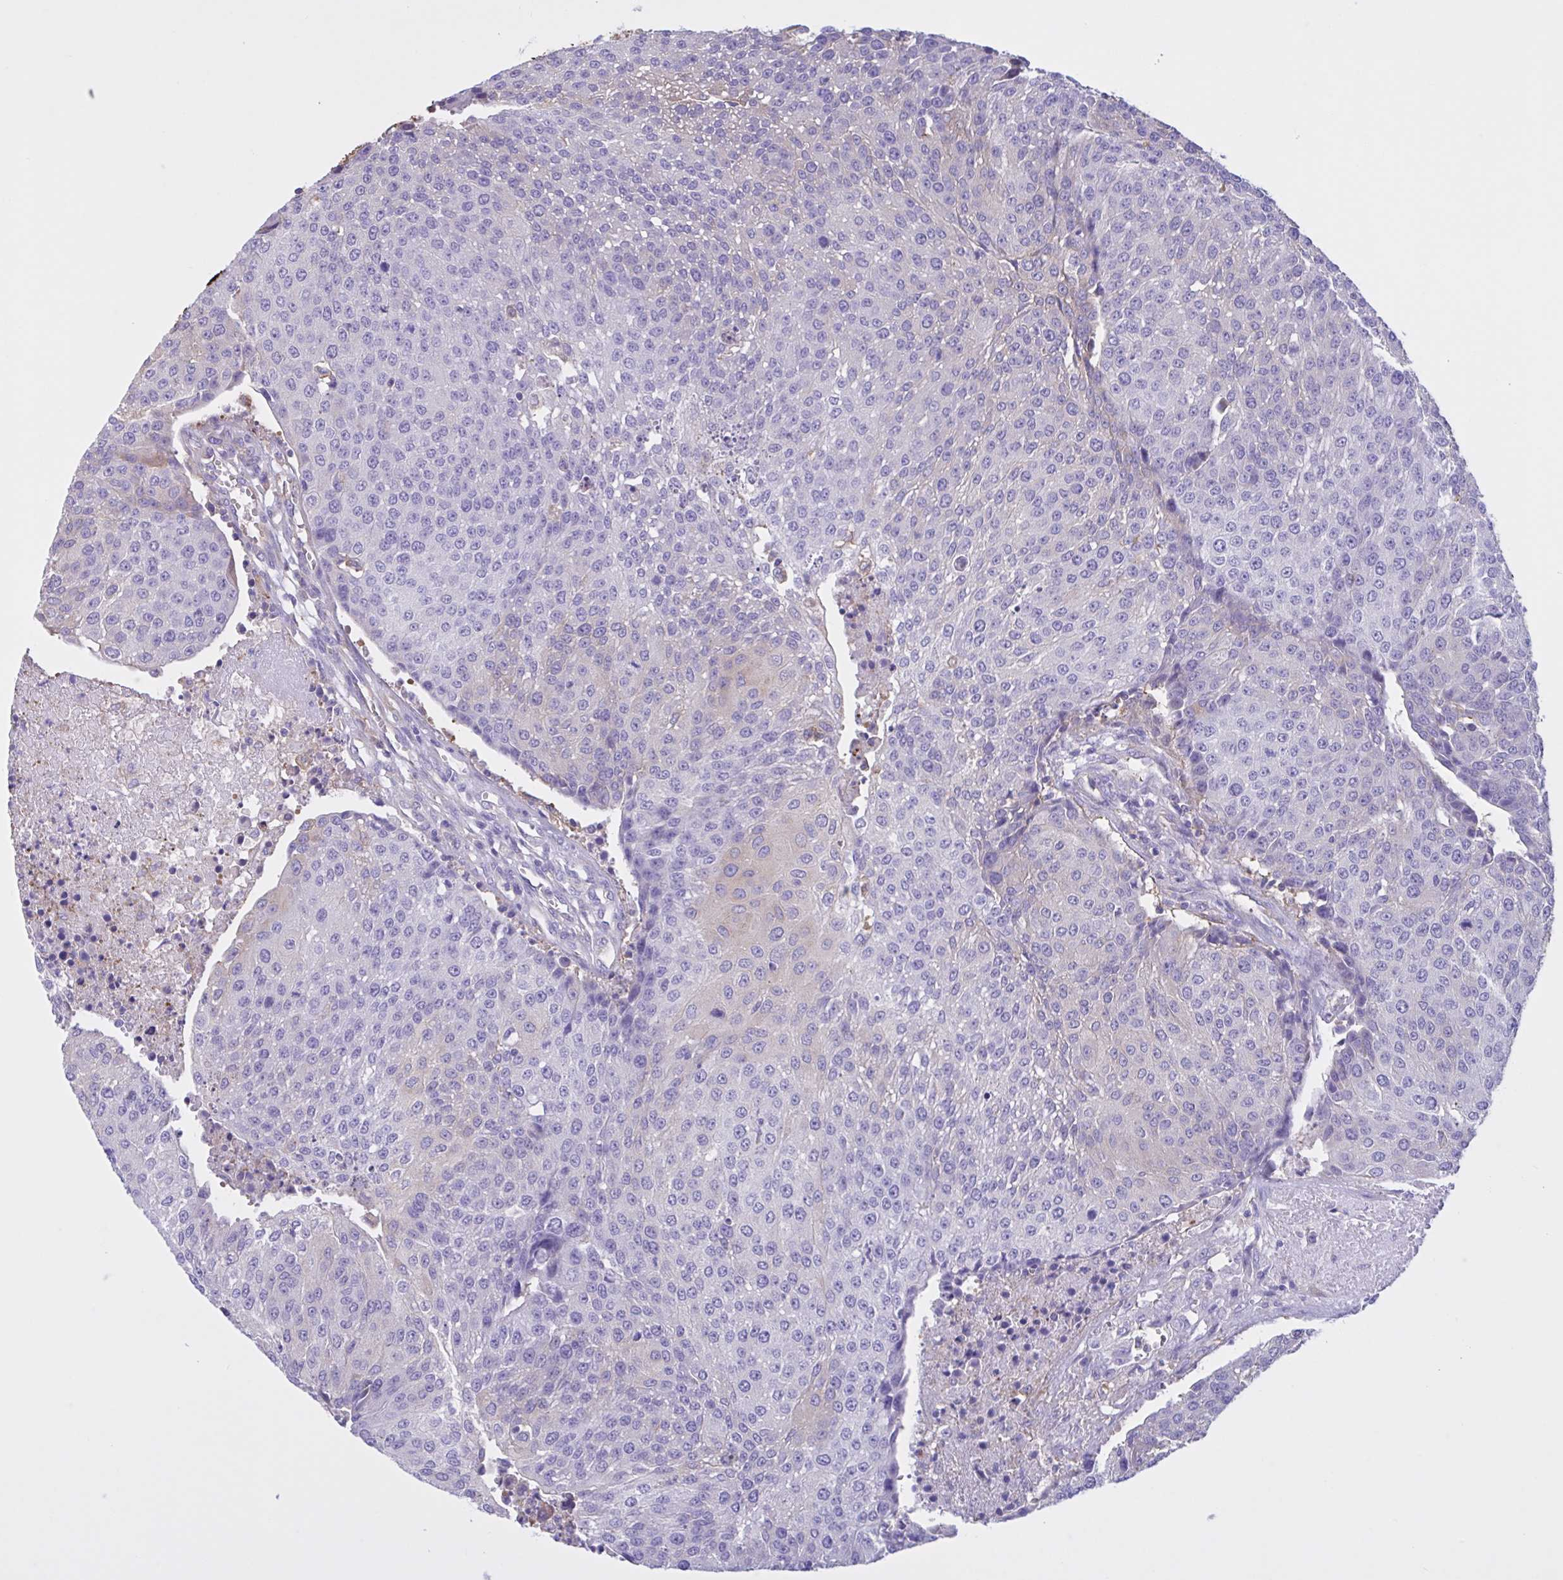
{"staining": {"intensity": "negative", "quantity": "none", "location": "none"}, "tissue": "urothelial cancer", "cell_type": "Tumor cells", "image_type": "cancer", "snomed": [{"axis": "morphology", "description": "Urothelial carcinoma, High grade"}, {"axis": "topography", "description": "Urinary bladder"}], "caption": "Immunohistochemical staining of human urothelial carcinoma (high-grade) demonstrates no significant positivity in tumor cells.", "gene": "OR51M1", "patient": {"sex": "female", "age": 85}}